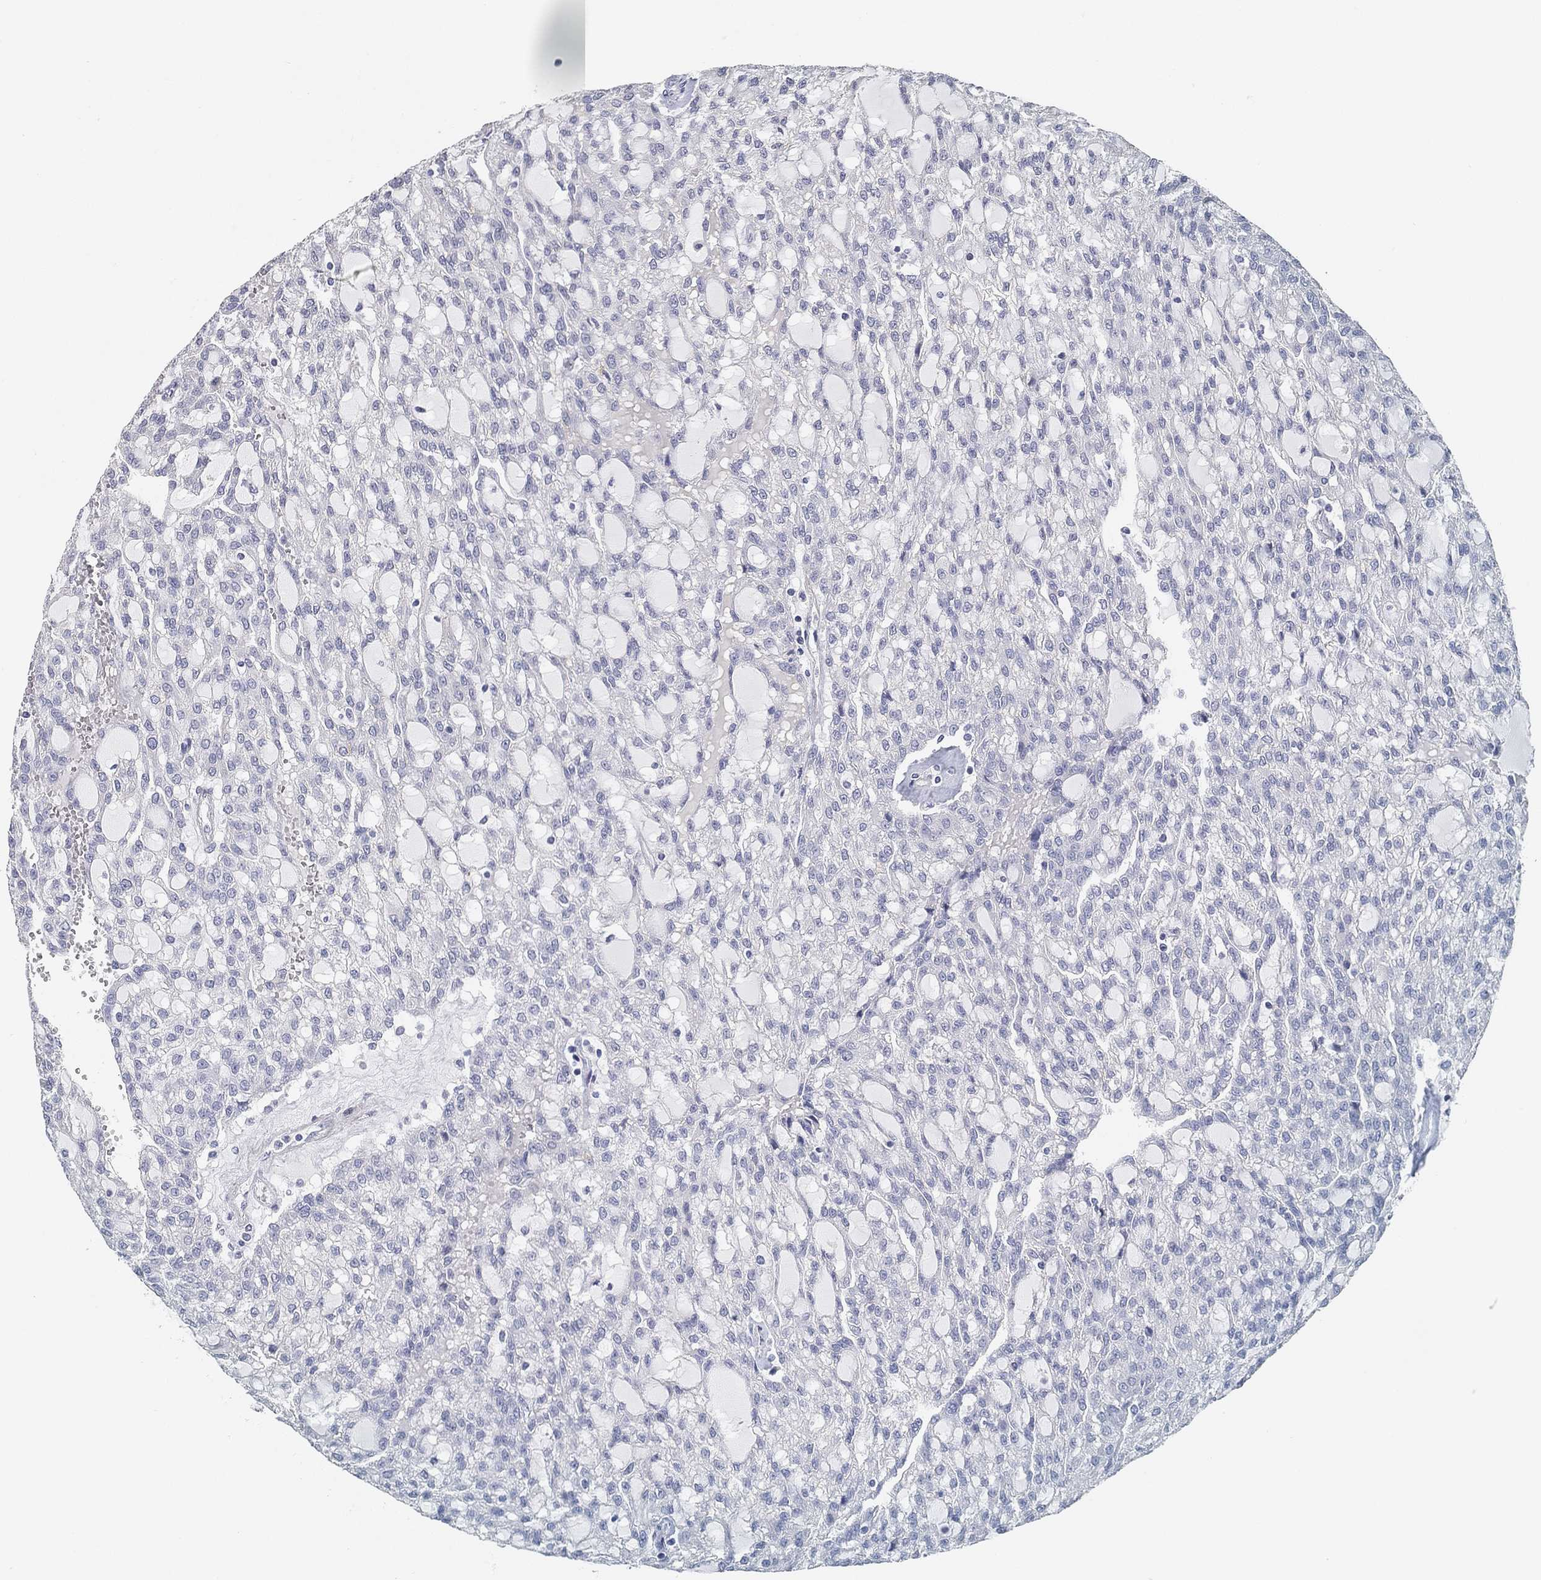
{"staining": {"intensity": "negative", "quantity": "none", "location": "none"}, "tissue": "renal cancer", "cell_type": "Tumor cells", "image_type": "cancer", "snomed": [{"axis": "morphology", "description": "Adenocarcinoma, NOS"}, {"axis": "topography", "description": "Kidney"}], "caption": "A micrograph of human adenocarcinoma (renal) is negative for staining in tumor cells.", "gene": "GPR61", "patient": {"sex": "male", "age": 63}}